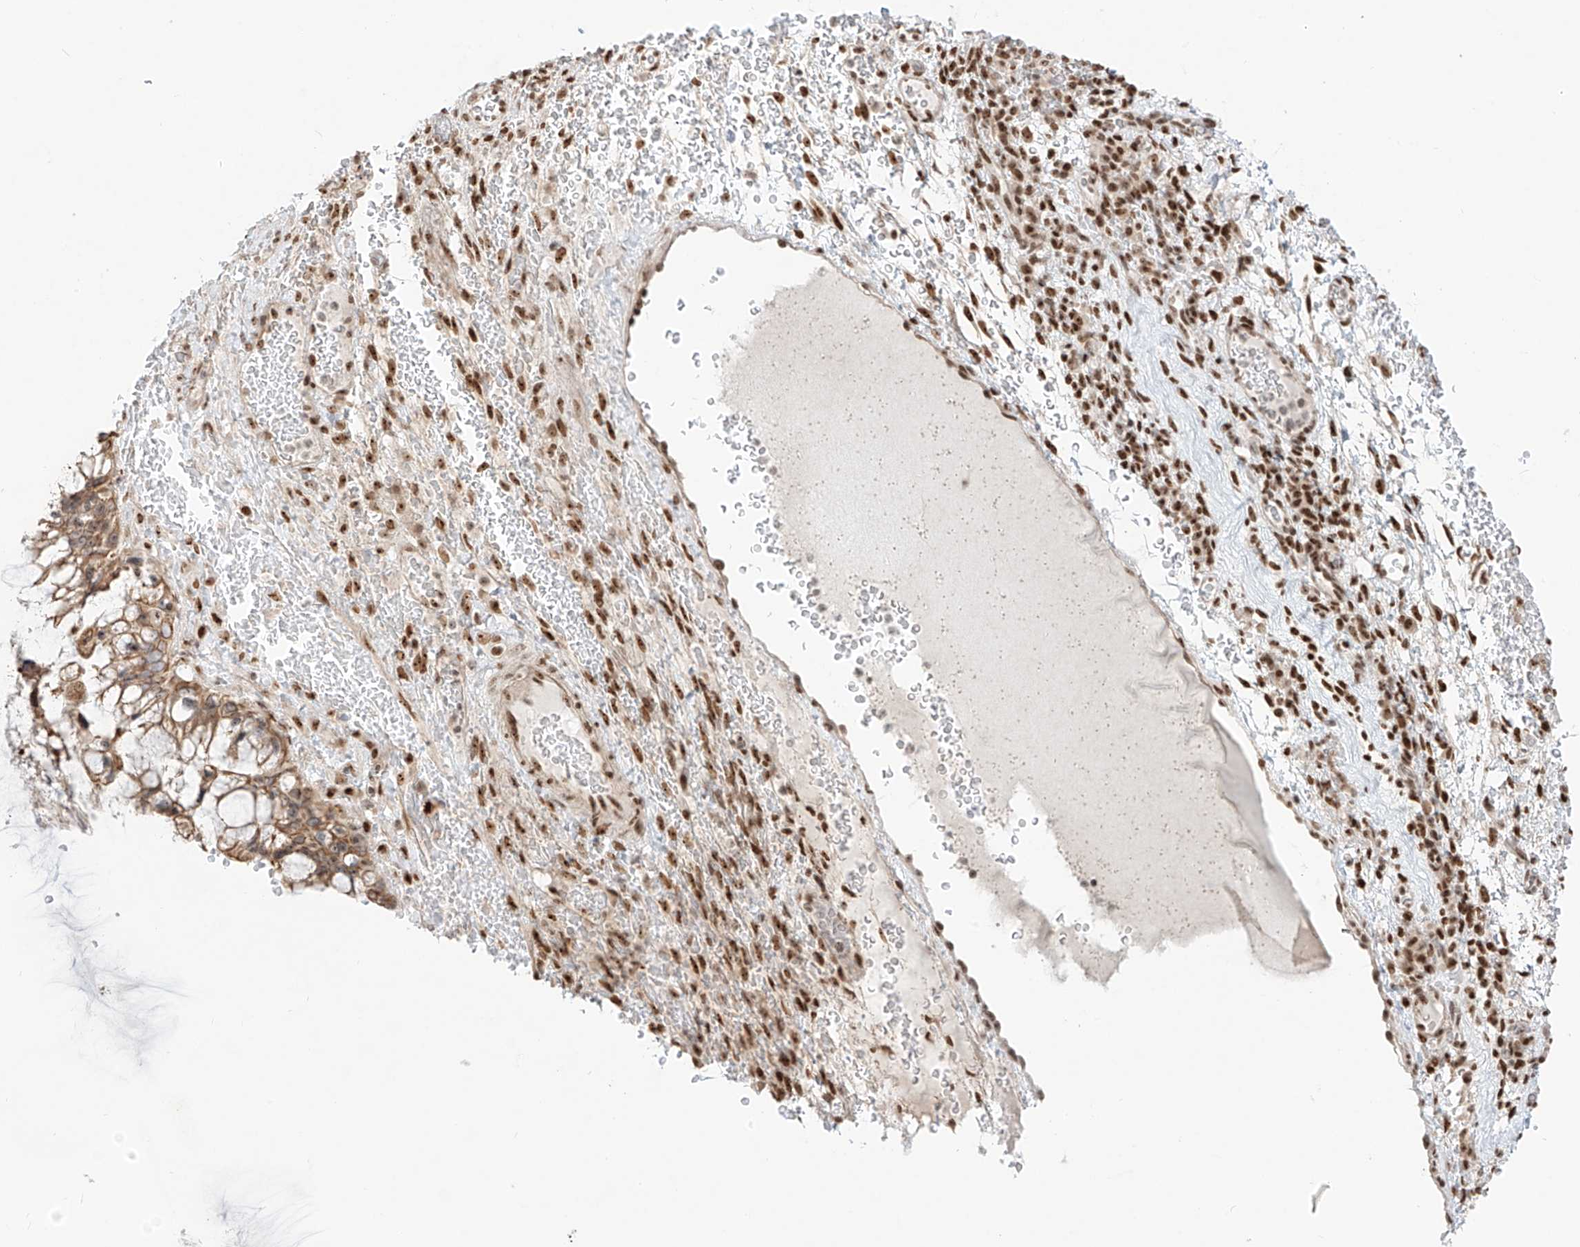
{"staining": {"intensity": "weak", "quantity": ">75%", "location": "cytoplasmic/membranous"}, "tissue": "ovarian cancer", "cell_type": "Tumor cells", "image_type": "cancer", "snomed": [{"axis": "morphology", "description": "Cystadenocarcinoma, mucinous, NOS"}, {"axis": "topography", "description": "Ovary"}], "caption": "There is low levels of weak cytoplasmic/membranous expression in tumor cells of ovarian cancer, as demonstrated by immunohistochemical staining (brown color).", "gene": "ZNF512", "patient": {"sex": "female", "age": 37}}